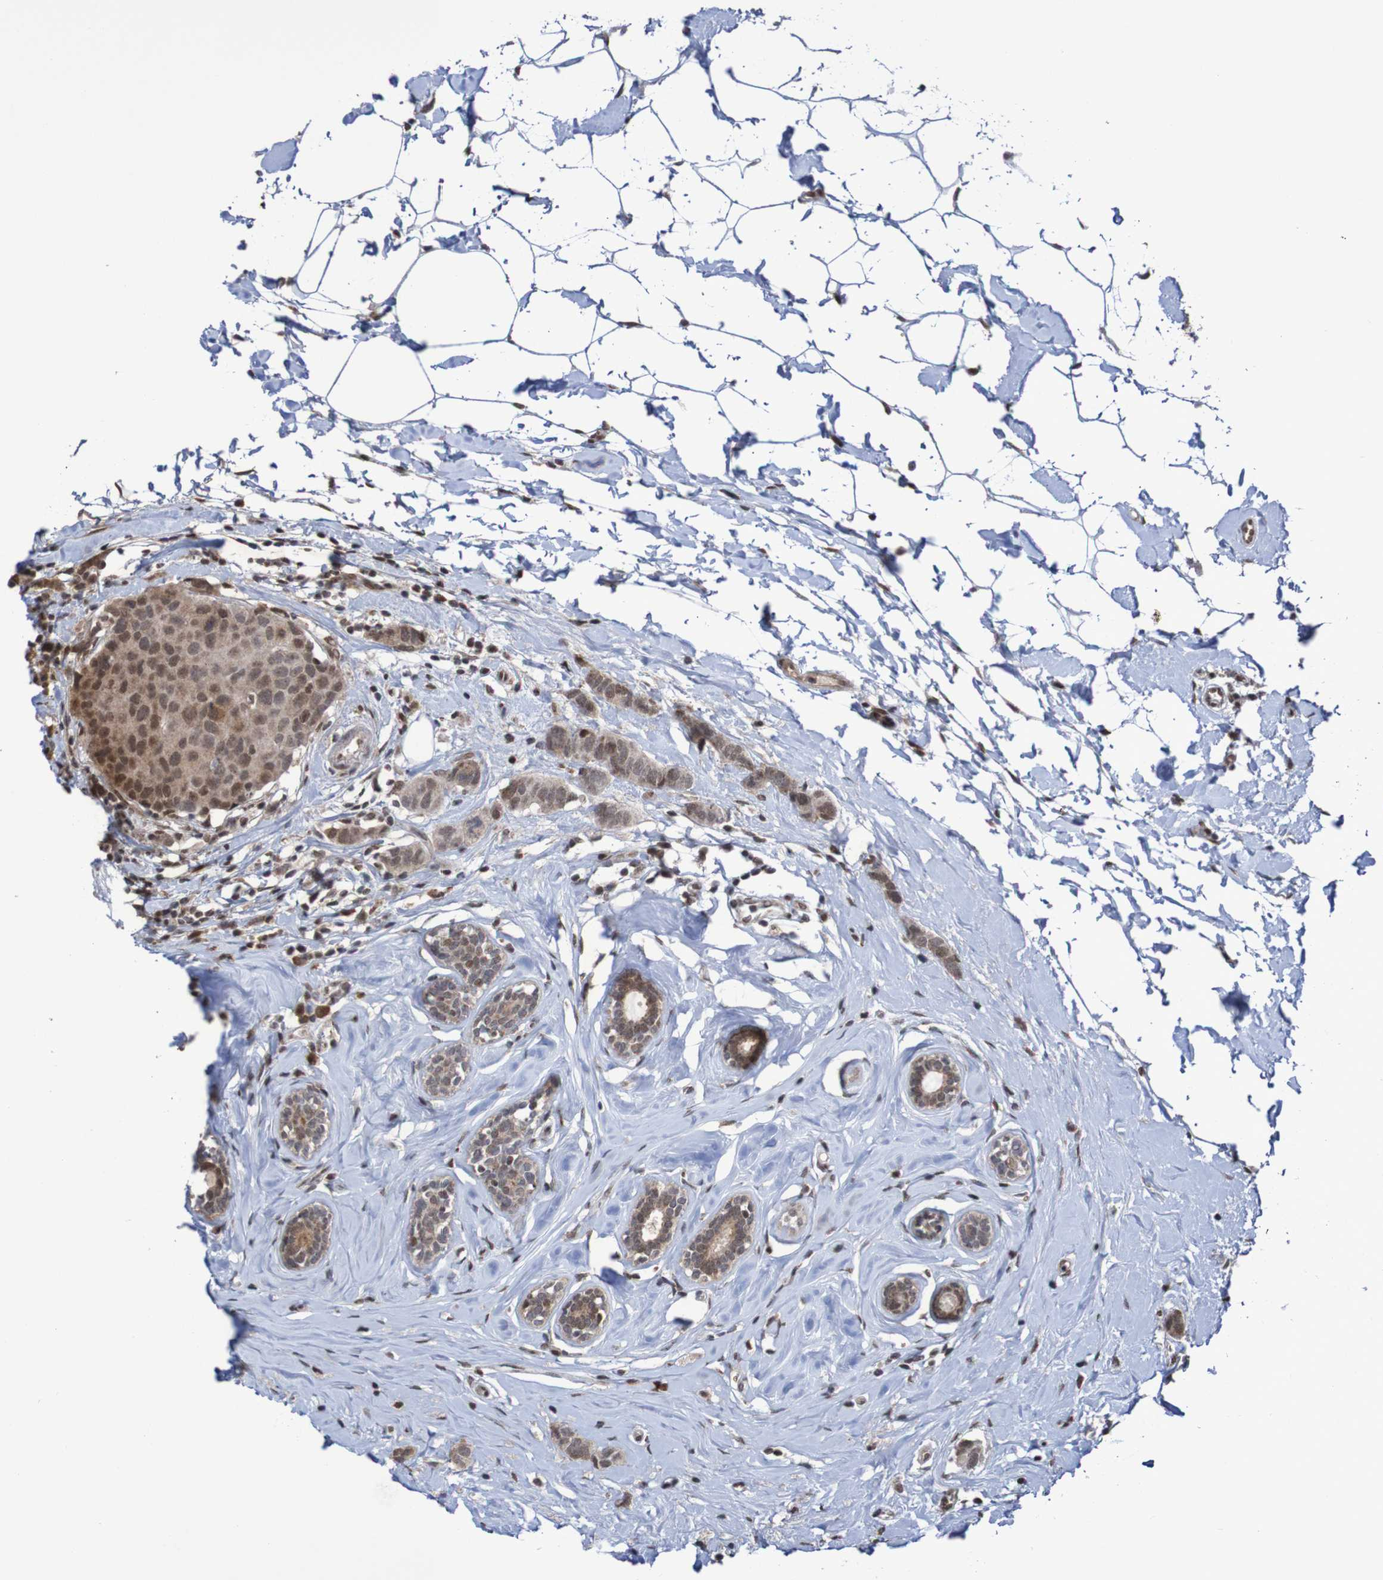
{"staining": {"intensity": "weak", "quantity": ">75%", "location": "cytoplasmic/membranous,nuclear"}, "tissue": "breast cancer", "cell_type": "Tumor cells", "image_type": "cancer", "snomed": [{"axis": "morphology", "description": "Normal tissue, NOS"}, {"axis": "morphology", "description": "Duct carcinoma"}, {"axis": "topography", "description": "Breast"}], "caption": "Immunohistochemistry (DAB (3,3'-diaminobenzidine)) staining of breast cancer shows weak cytoplasmic/membranous and nuclear protein expression in about >75% of tumor cells.", "gene": "ITLN1", "patient": {"sex": "female", "age": 50}}